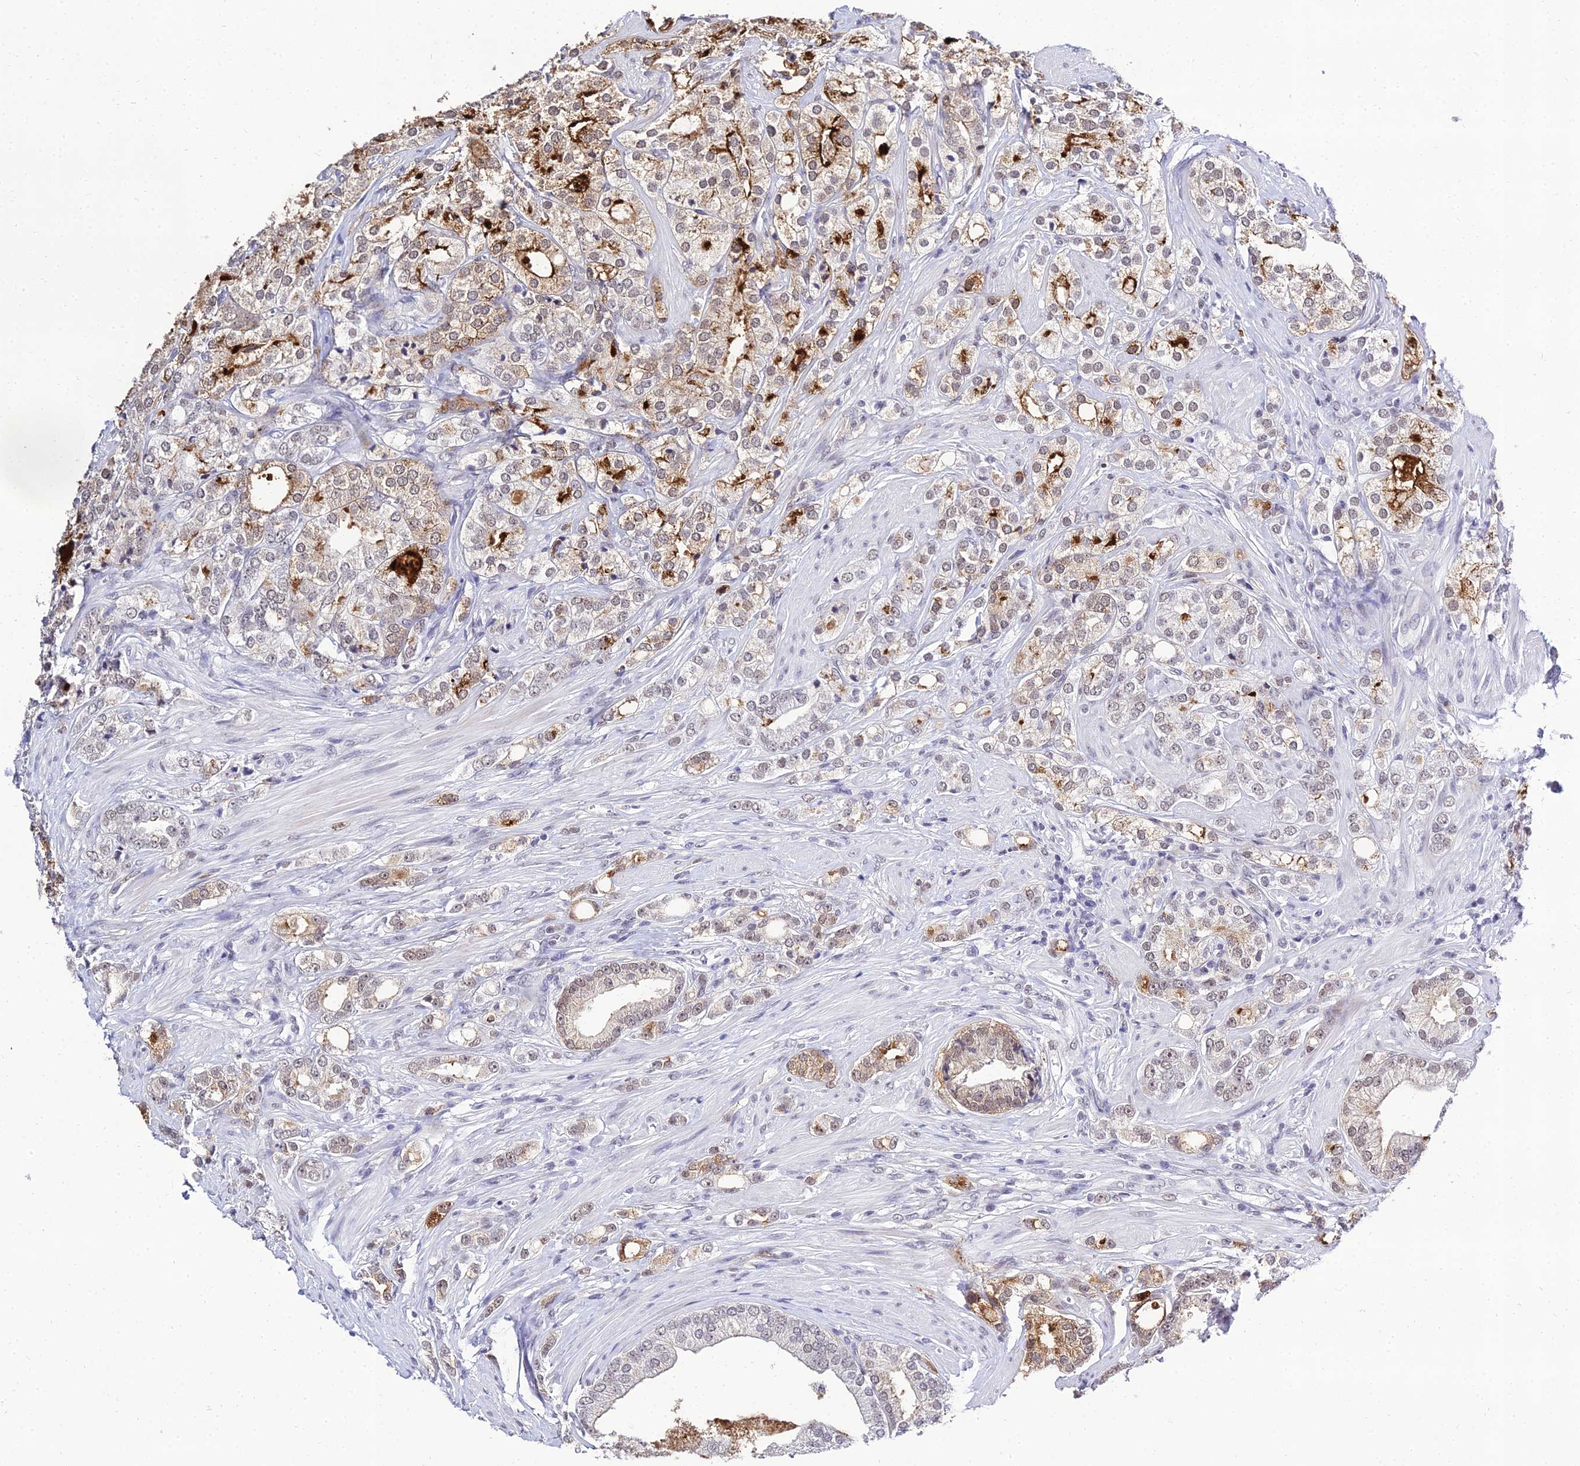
{"staining": {"intensity": "strong", "quantity": "25%-75%", "location": "cytoplasmic/membranous"}, "tissue": "prostate cancer", "cell_type": "Tumor cells", "image_type": "cancer", "snomed": [{"axis": "morphology", "description": "Adenocarcinoma, High grade"}, {"axis": "topography", "description": "Prostate"}], "caption": "Strong cytoplasmic/membranous staining is identified in about 25%-75% of tumor cells in prostate cancer (high-grade adenocarcinoma).", "gene": "PPP4R2", "patient": {"sex": "male", "age": 50}}